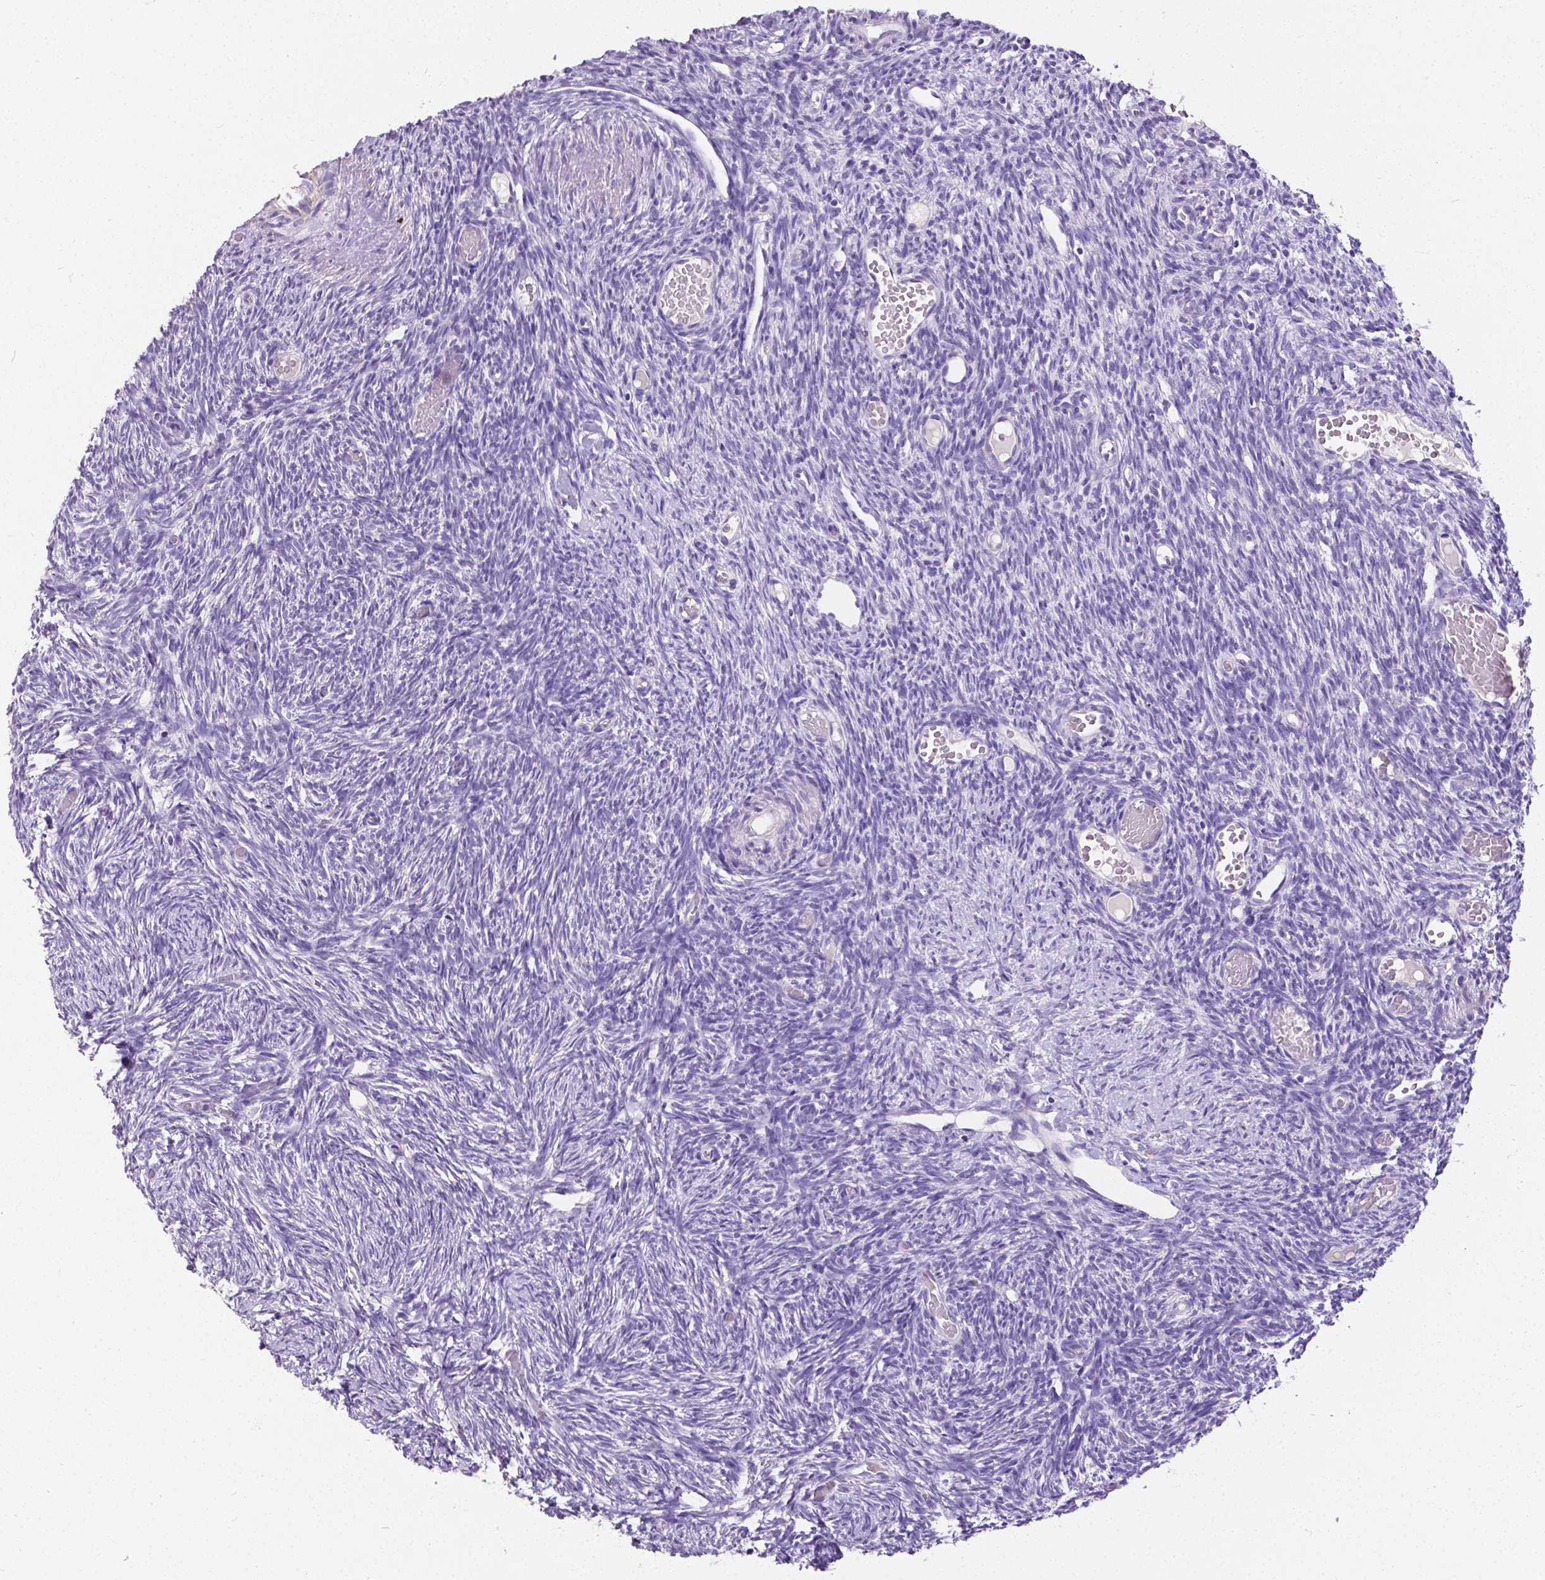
{"staining": {"intensity": "negative", "quantity": "none", "location": "none"}, "tissue": "ovary", "cell_type": "Follicle cells", "image_type": "normal", "snomed": [{"axis": "morphology", "description": "Normal tissue, NOS"}, {"axis": "topography", "description": "Ovary"}], "caption": "Follicle cells show no significant protein positivity in unremarkable ovary. Brightfield microscopy of immunohistochemistry stained with DAB (brown) and hematoxylin (blue), captured at high magnification.", "gene": "OCLN", "patient": {"sex": "female", "age": 39}}